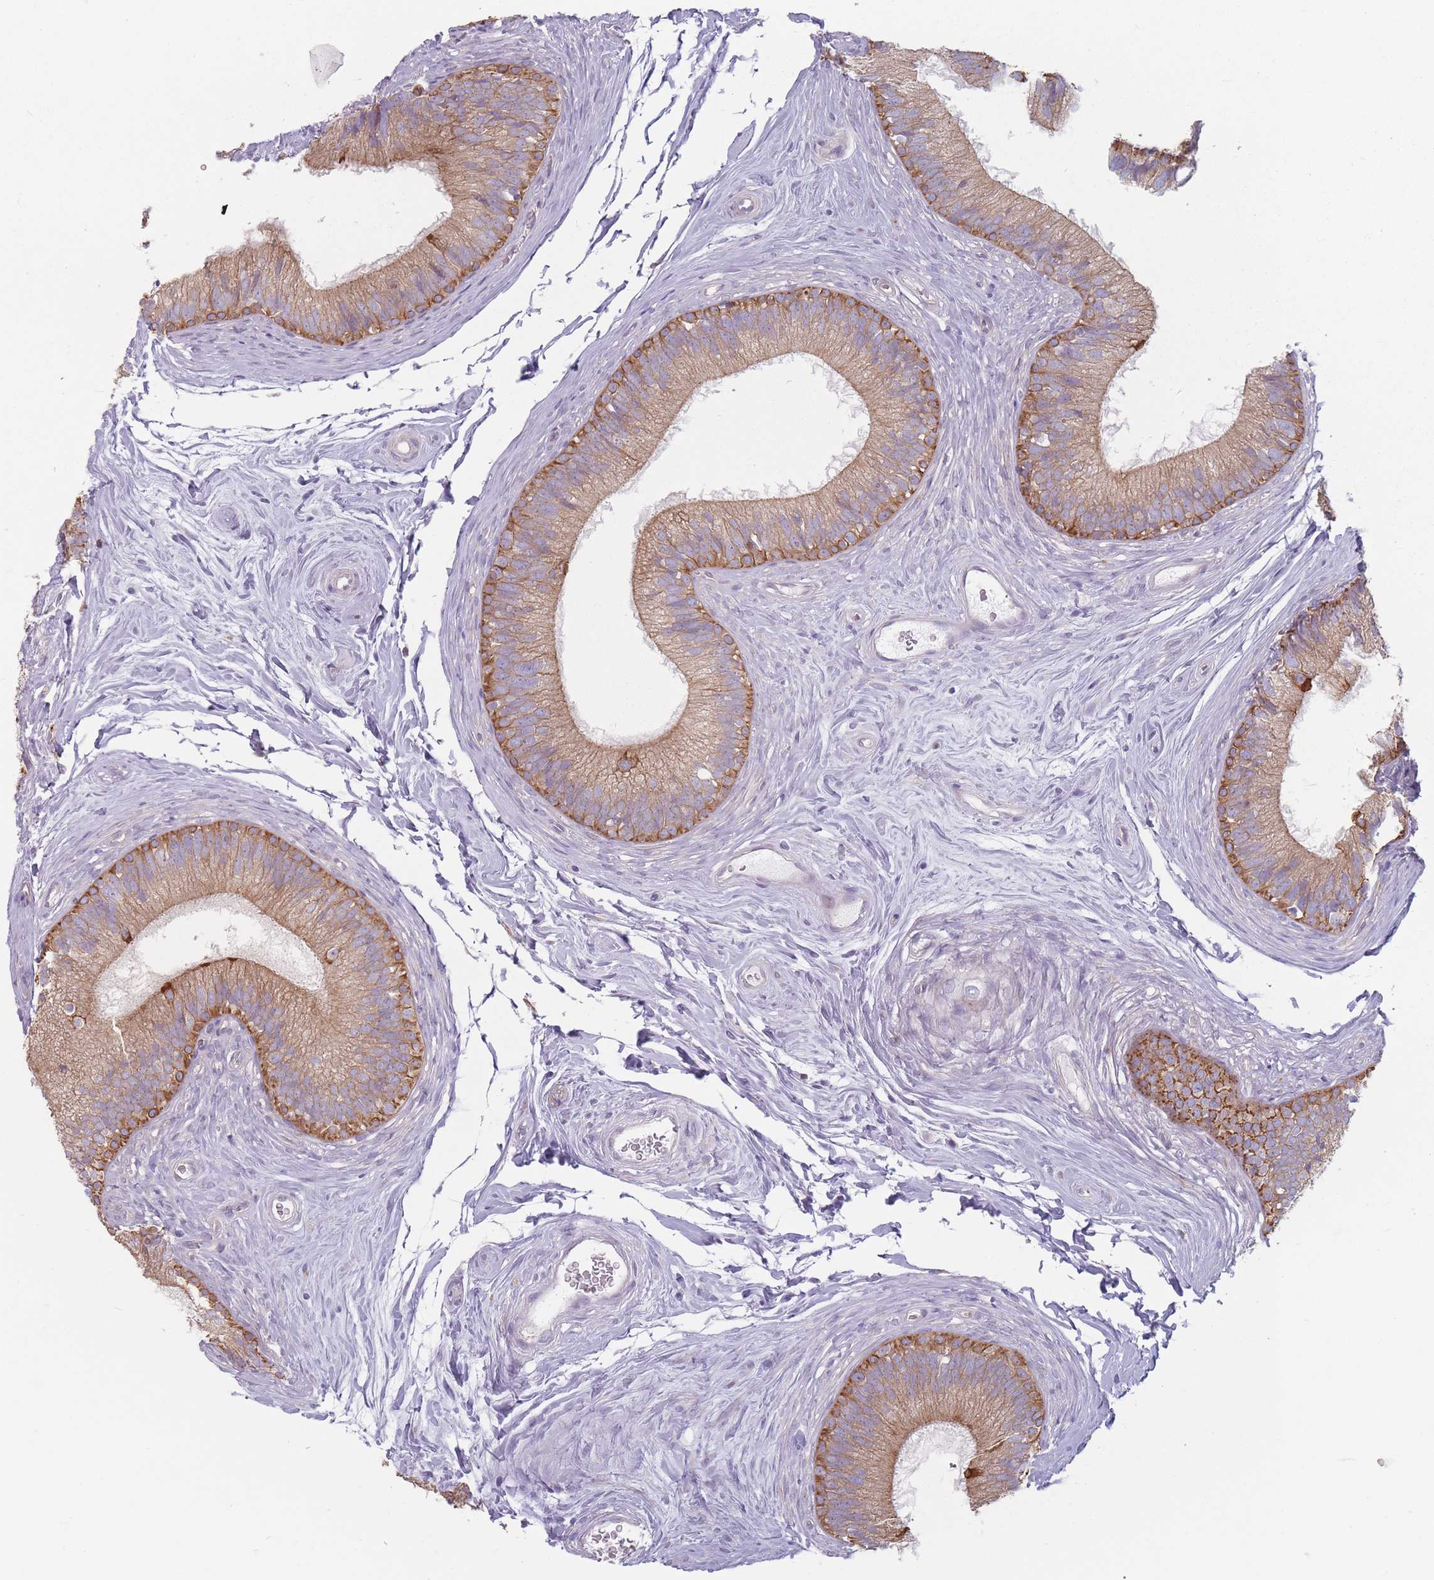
{"staining": {"intensity": "moderate", "quantity": ">75%", "location": "cytoplasmic/membranous"}, "tissue": "epididymis", "cell_type": "Glandular cells", "image_type": "normal", "snomed": [{"axis": "morphology", "description": "Normal tissue, NOS"}, {"axis": "topography", "description": "Epididymis"}], "caption": "High-power microscopy captured an immunohistochemistry photomicrograph of benign epididymis, revealing moderate cytoplasmic/membranous positivity in approximately >75% of glandular cells. The staining is performed using DAB brown chromogen to label protein expression. The nuclei are counter-stained blue using hematoxylin.", "gene": "HSBP1L1", "patient": {"sex": "male", "age": 33}}